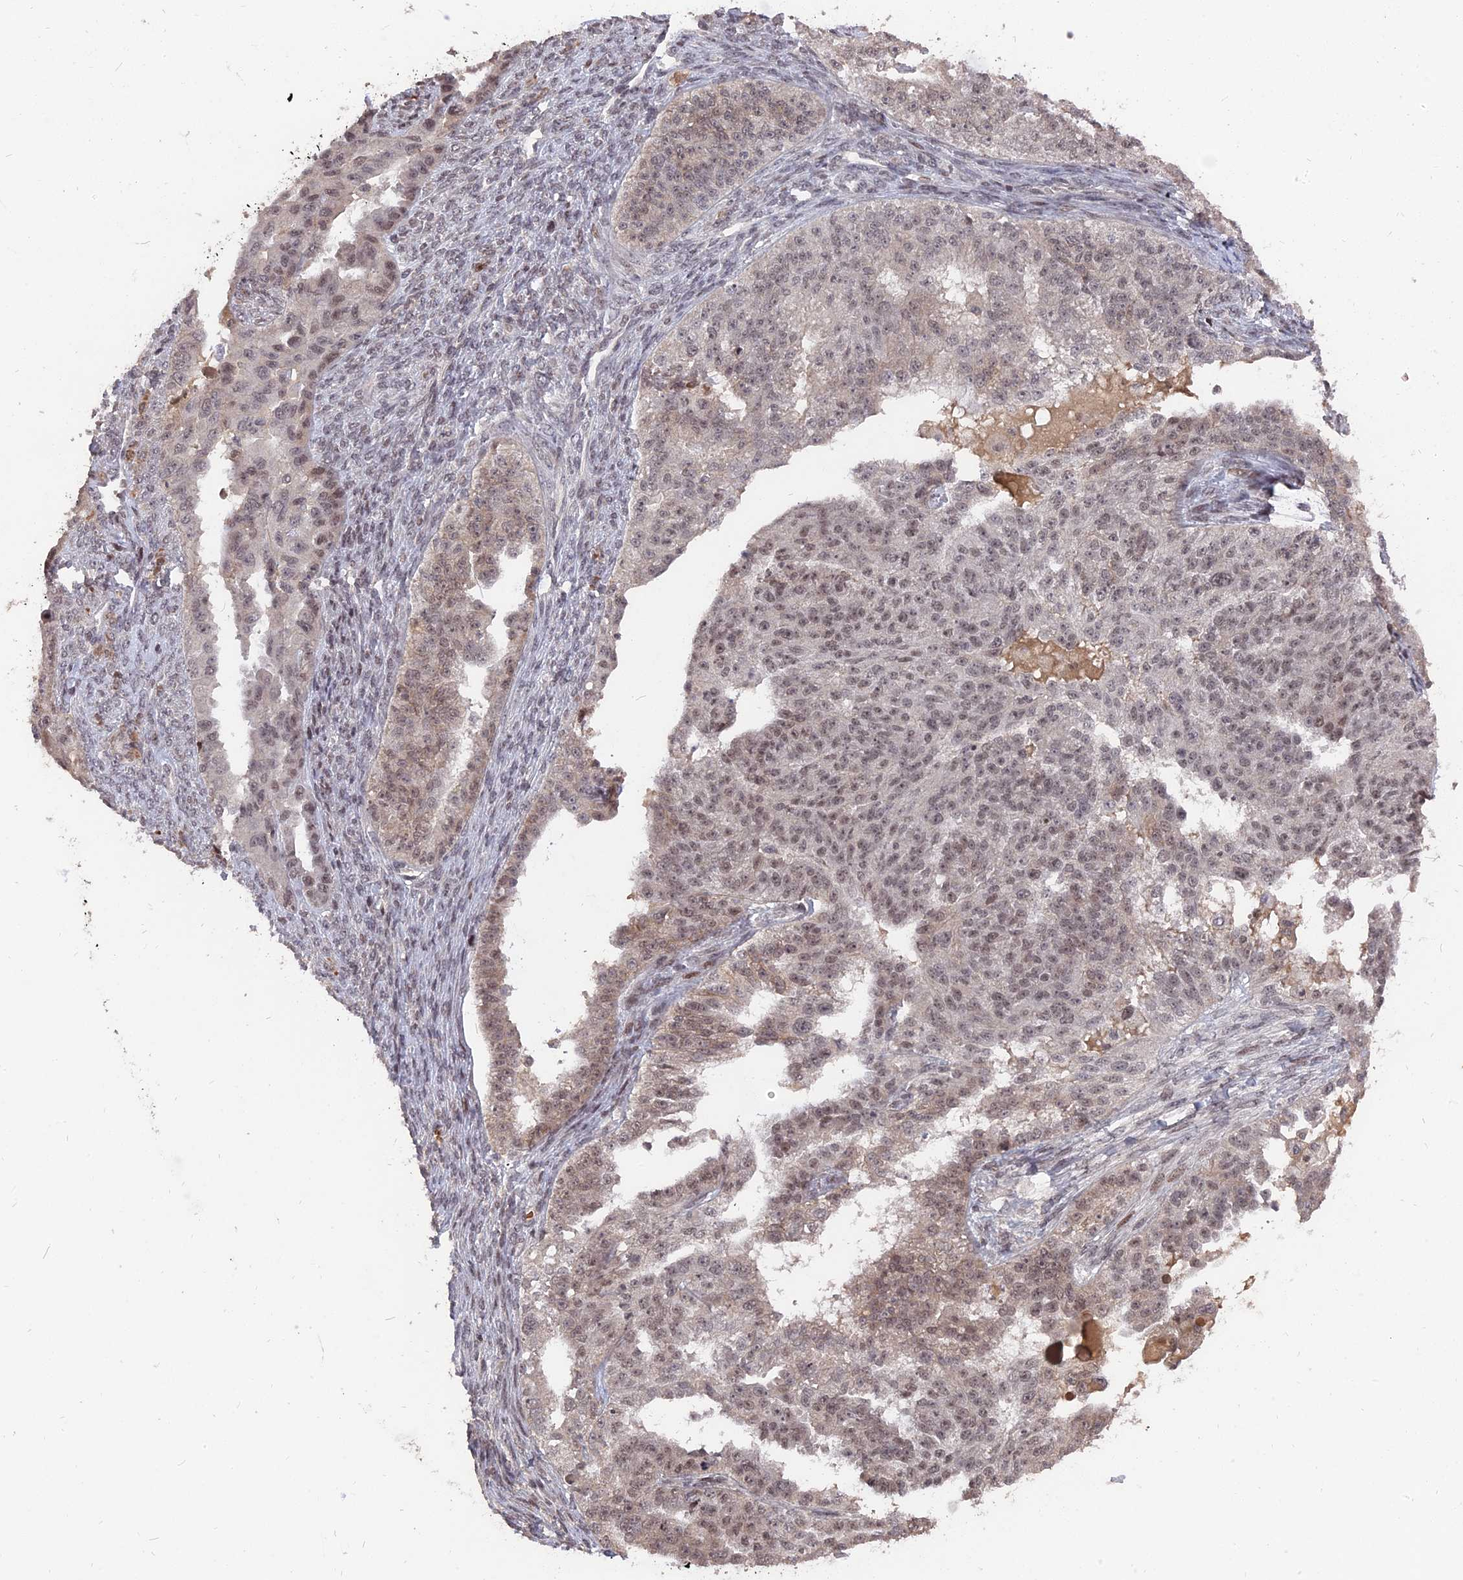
{"staining": {"intensity": "weak", "quantity": ">75%", "location": "nuclear"}, "tissue": "ovarian cancer", "cell_type": "Tumor cells", "image_type": "cancer", "snomed": [{"axis": "morphology", "description": "Cystadenocarcinoma, serous, NOS"}, {"axis": "topography", "description": "Ovary"}], "caption": "This is an image of immunohistochemistry (IHC) staining of serous cystadenocarcinoma (ovarian), which shows weak positivity in the nuclear of tumor cells.", "gene": "NR1H3", "patient": {"sex": "female", "age": 58}}